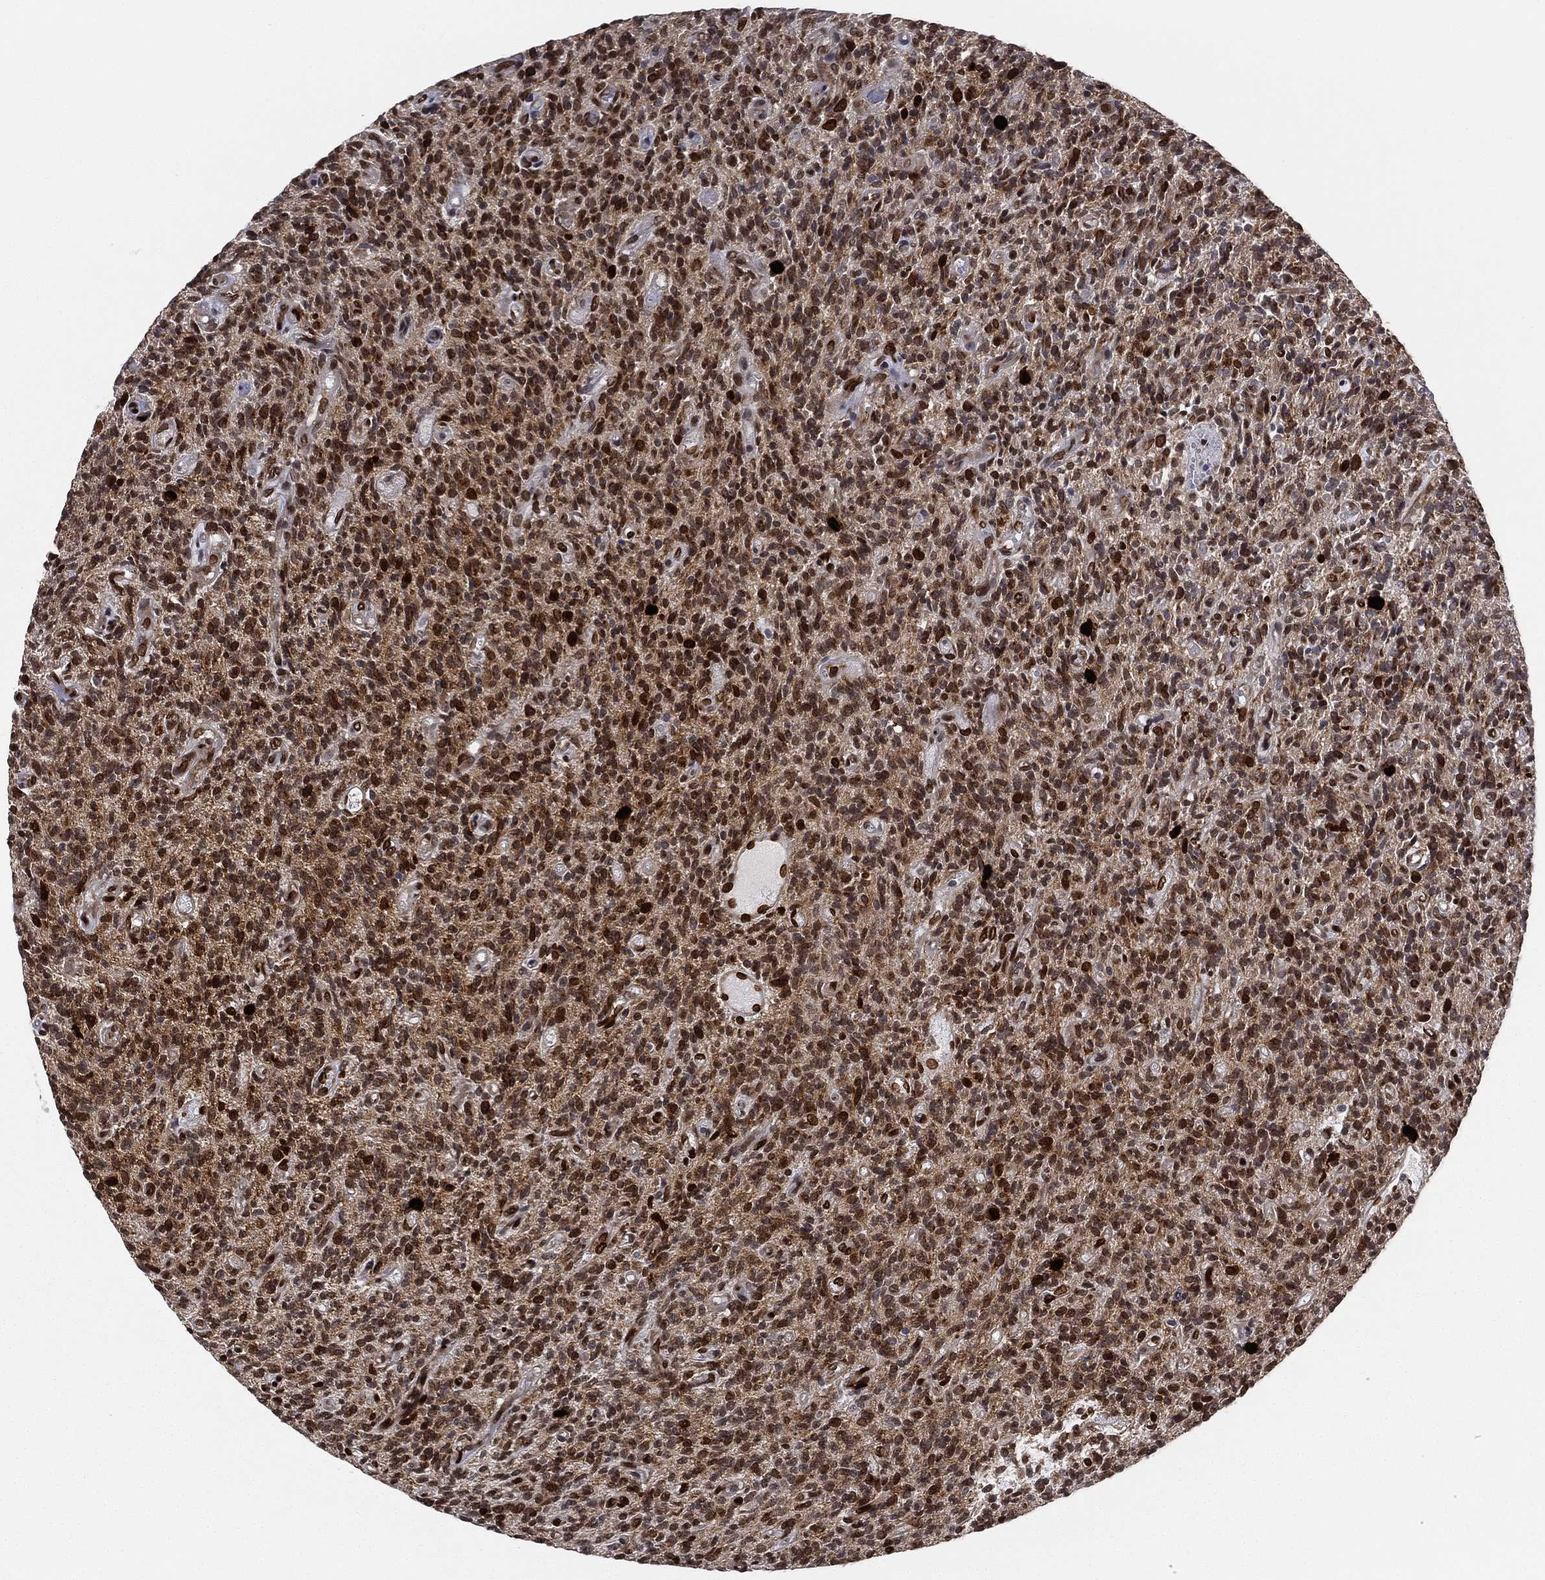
{"staining": {"intensity": "strong", "quantity": ">75%", "location": "nuclear"}, "tissue": "glioma", "cell_type": "Tumor cells", "image_type": "cancer", "snomed": [{"axis": "morphology", "description": "Glioma, malignant, High grade"}, {"axis": "topography", "description": "Brain"}], "caption": "Tumor cells show high levels of strong nuclear staining in about >75% of cells in glioma.", "gene": "LMNB1", "patient": {"sex": "male", "age": 64}}